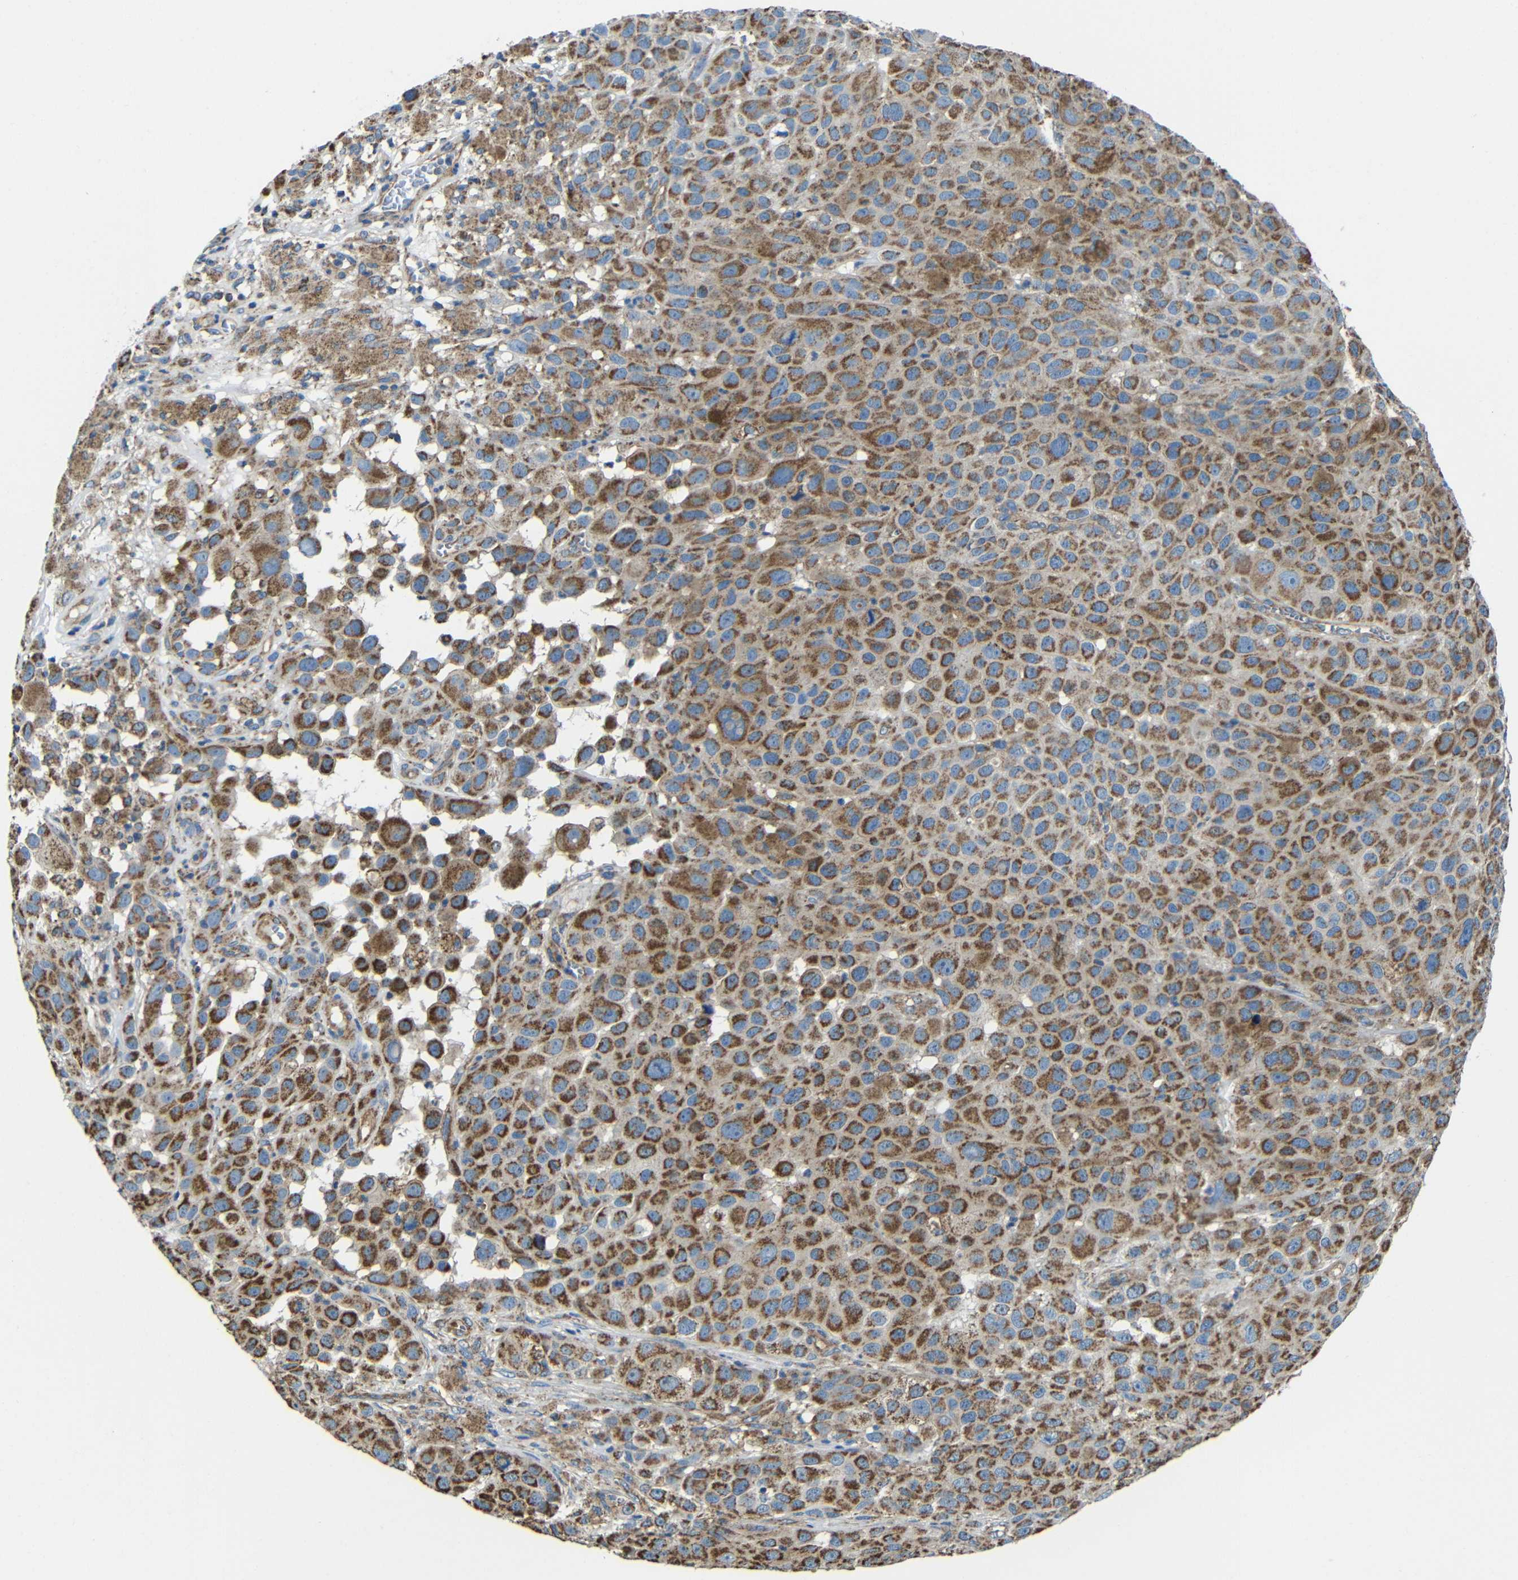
{"staining": {"intensity": "strong", "quantity": ">75%", "location": "cytoplasmic/membranous"}, "tissue": "melanoma", "cell_type": "Tumor cells", "image_type": "cancer", "snomed": [{"axis": "morphology", "description": "Malignant melanoma, NOS"}, {"axis": "topography", "description": "Skin"}], "caption": "Immunohistochemical staining of malignant melanoma displays high levels of strong cytoplasmic/membranous expression in about >75% of tumor cells.", "gene": "INTS6L", "patient": {"sex": "male", "age": 96}}